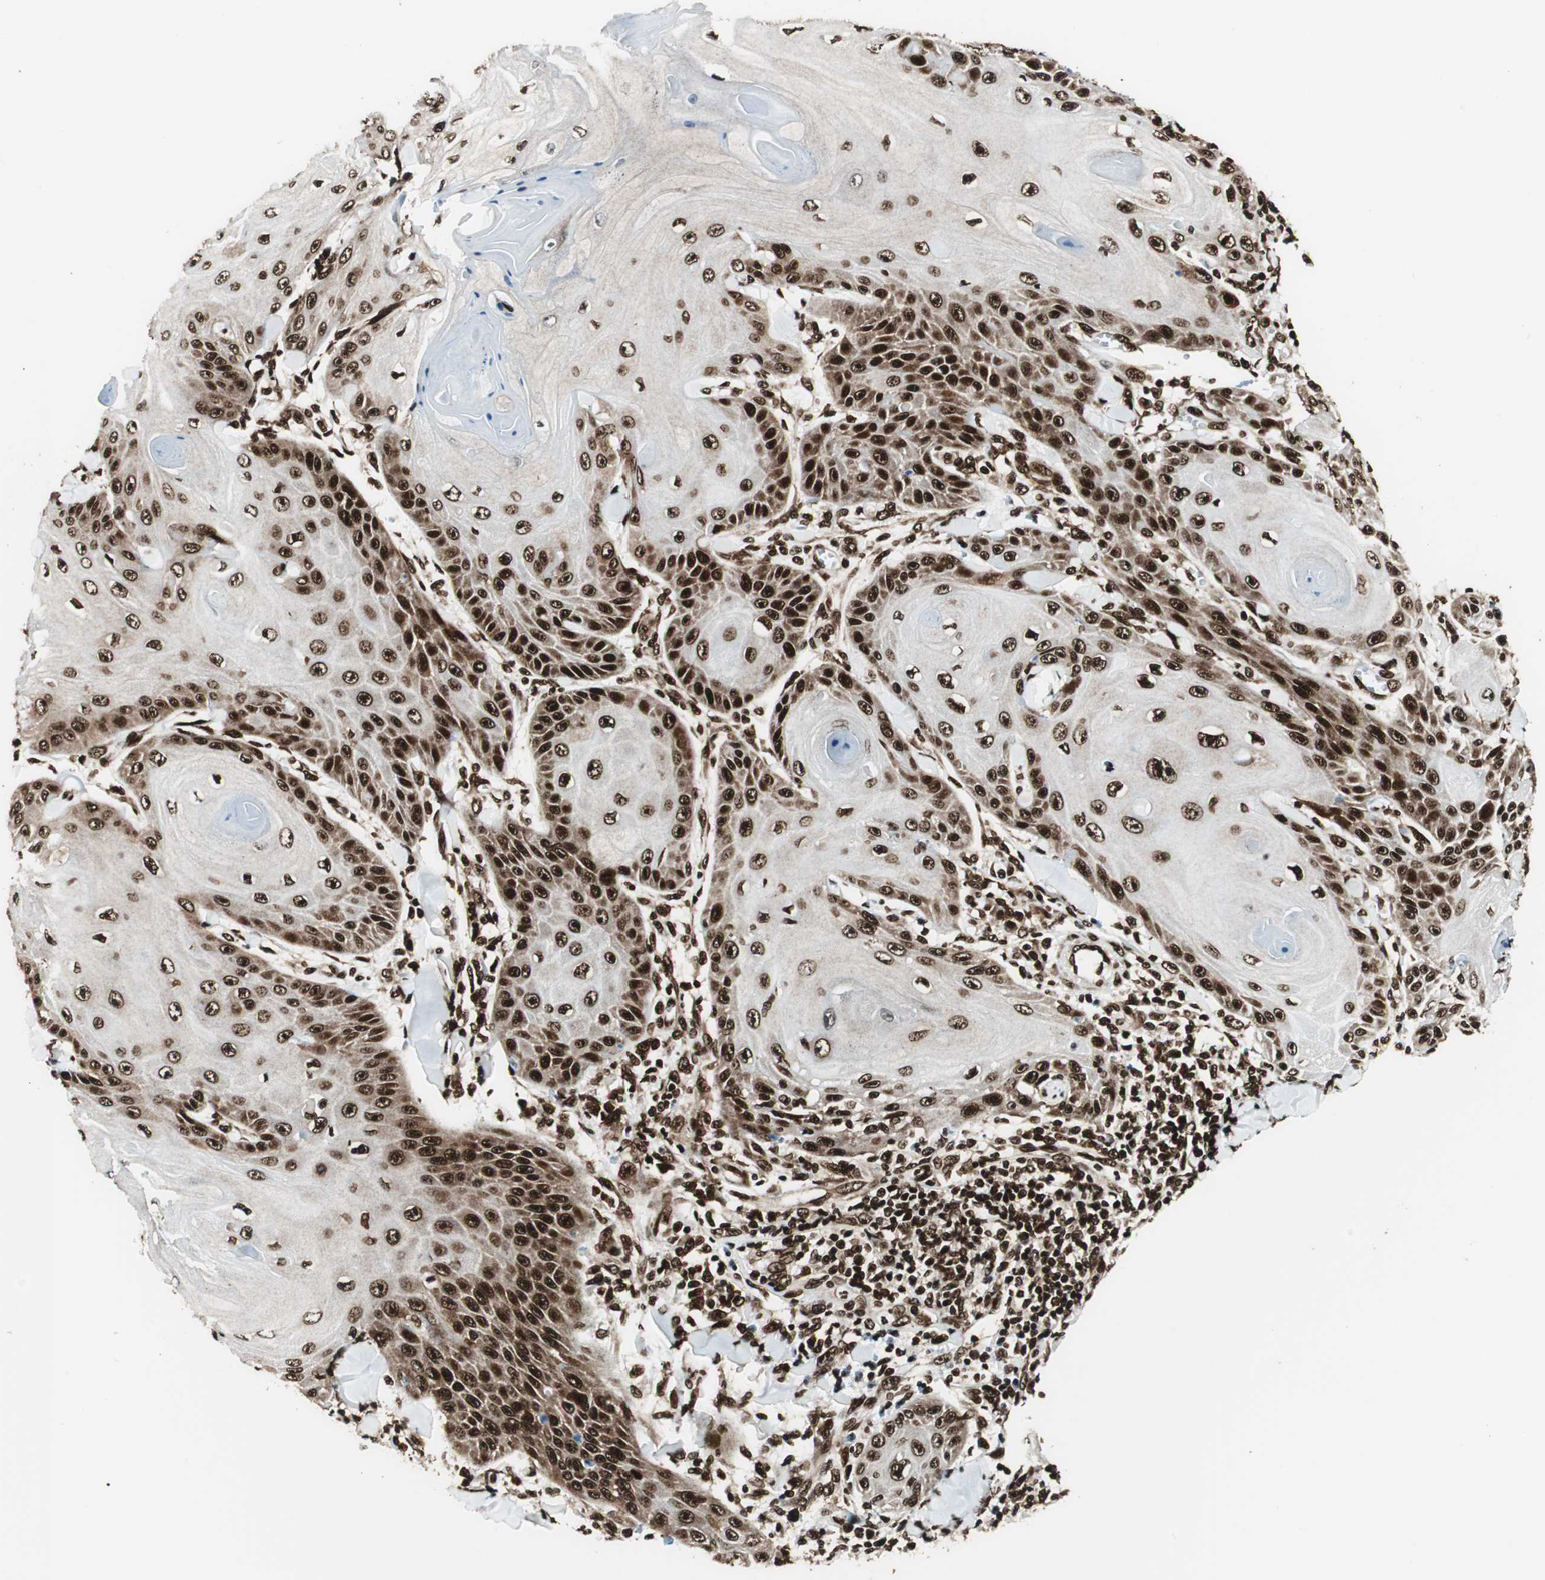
{"staining": {"intensity": "strong", "quantity": ">75%", "location": "nuclear"}, "tissue": "skin cancer", "cell_type": "Tumor cells", "image_type": "cancer", "snomed": [{"axis": "morphology", "description": "Squamous cell carcinoma, NOS"}, {"axis": "topography", "description": "Skin"}], "caption": "This histopathology image demonstrates IHC staining of skin cancer (squamous cell carcinoma), with high strong nuclear expression in about >75% of tumor cells.", "gene": "EWSR1", "patient": {"sex": "female", "age": 78}}